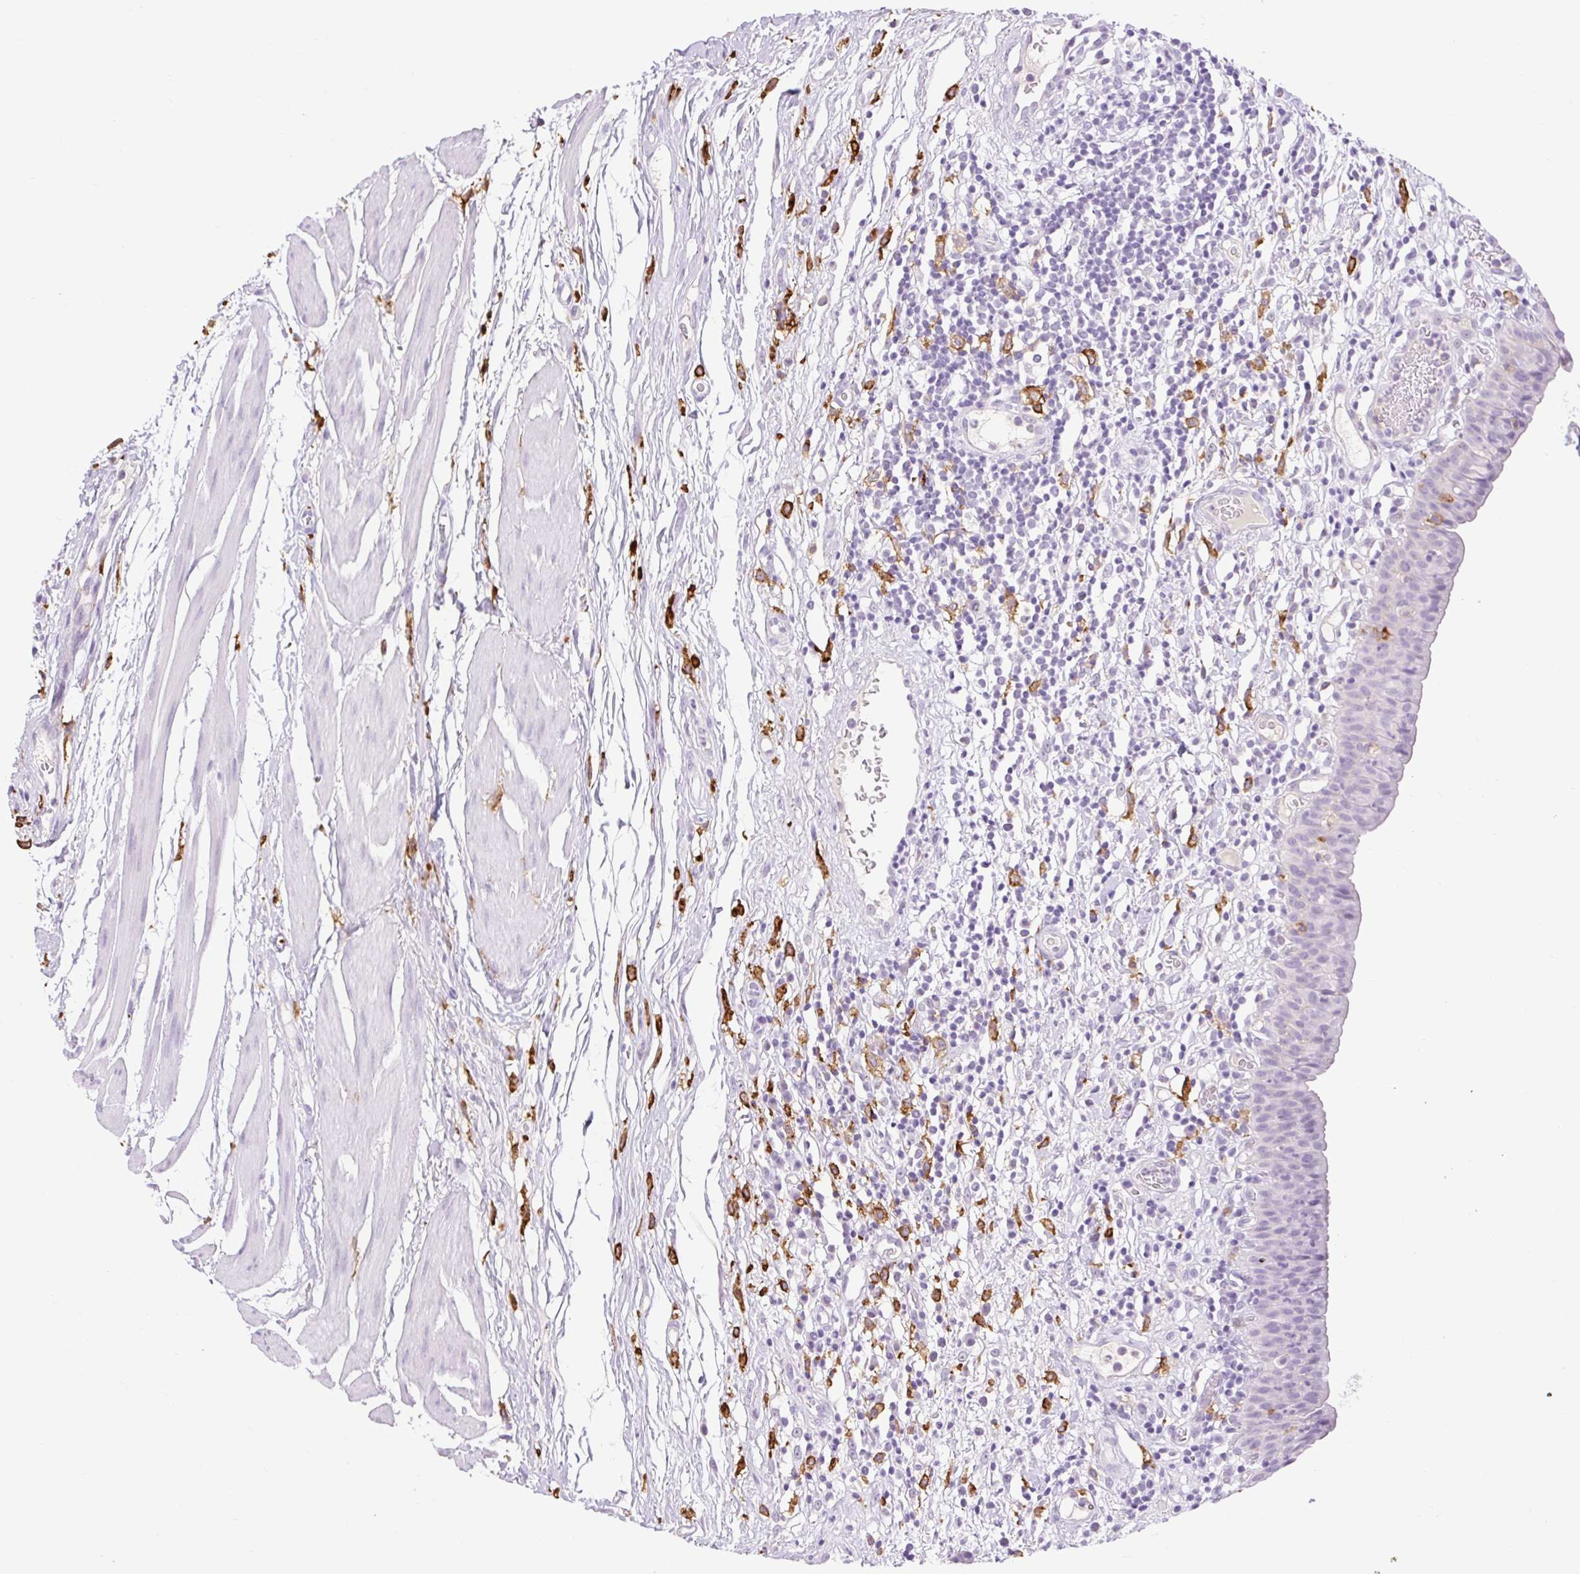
{"staining": {"intensity": "weak", "quantity": "<25%", "location": "nuclear"}, "tissue": "urinary bladder", "cell_type": "Urothelial cells", "image_type": "normal", "snomed": [{"axis": "morphology", "description": "Normal tissue, NOS"}, {"axis": "morphology", "description": "Inflammation, NOS"}, {"axis": "topography", "description": "Urinary bladder"}], "caption": "The micrograph displays no significant expression in urothelial cells of urinary bladder.", "gene": "SIGLEC1", "patient": {"sex": "male", "age": 57}}